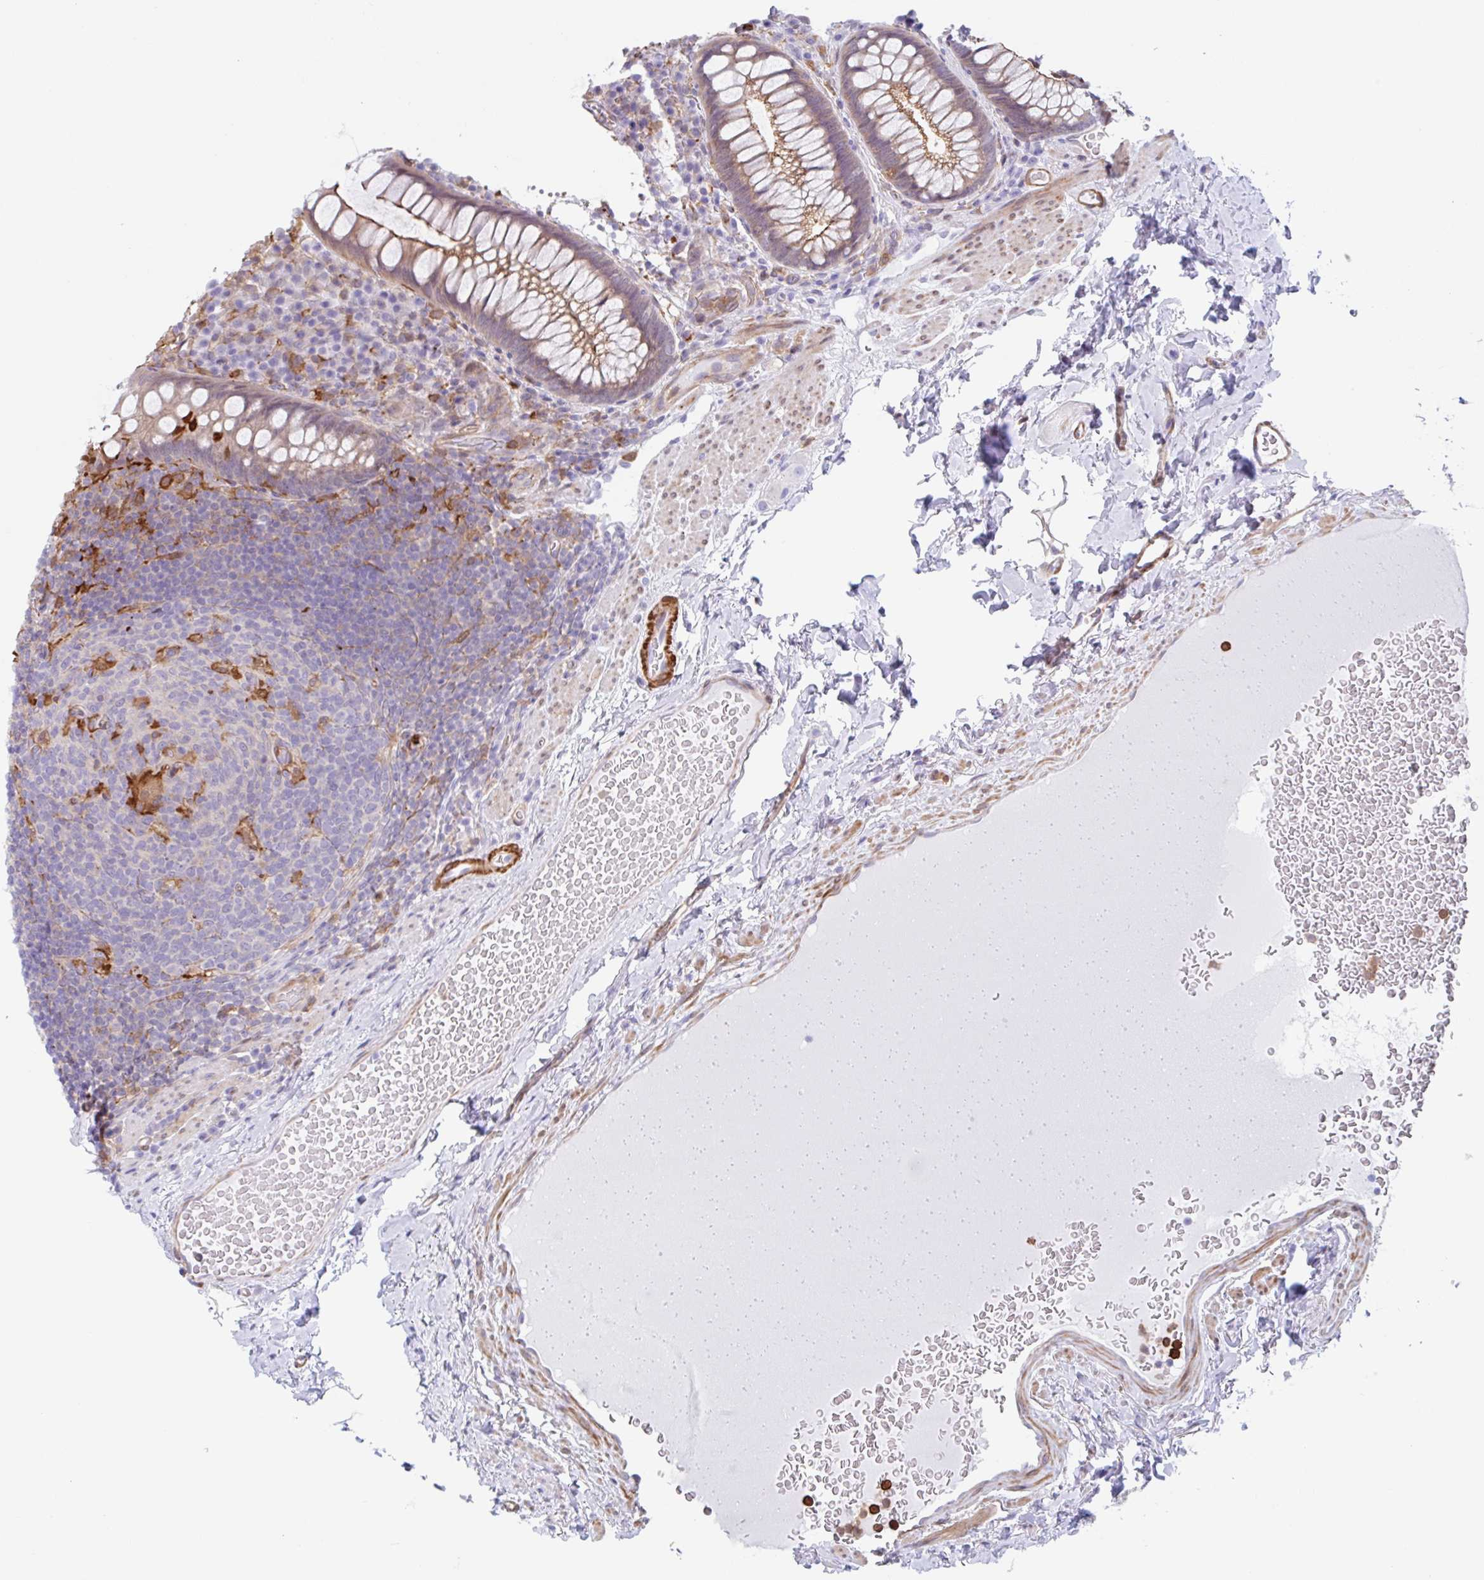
{"staining": {"intensity": "moderate", "quantity": ">75%", "location": "cytoplasmic/membranous"}, "tissue": "rectum", "cell_type": "Glandular cells", "image_type": "normal", "snomed": [{"axis": "morphology", "description": "Normal tissue, NOS"}, {"axis": "topography", "description": "Rectum"}], "caption": "Glandular cells exhibit medium levels of moderate cytoplasmic/membranous positivity in about >75% of cells in normal human rectum. (DAB (3,3'-diaminobenzidine) = brown stain, brightfield microscopy at high magnification).", "gene": "EFHD1", "patient": {"sex": "female", "age": 69}}